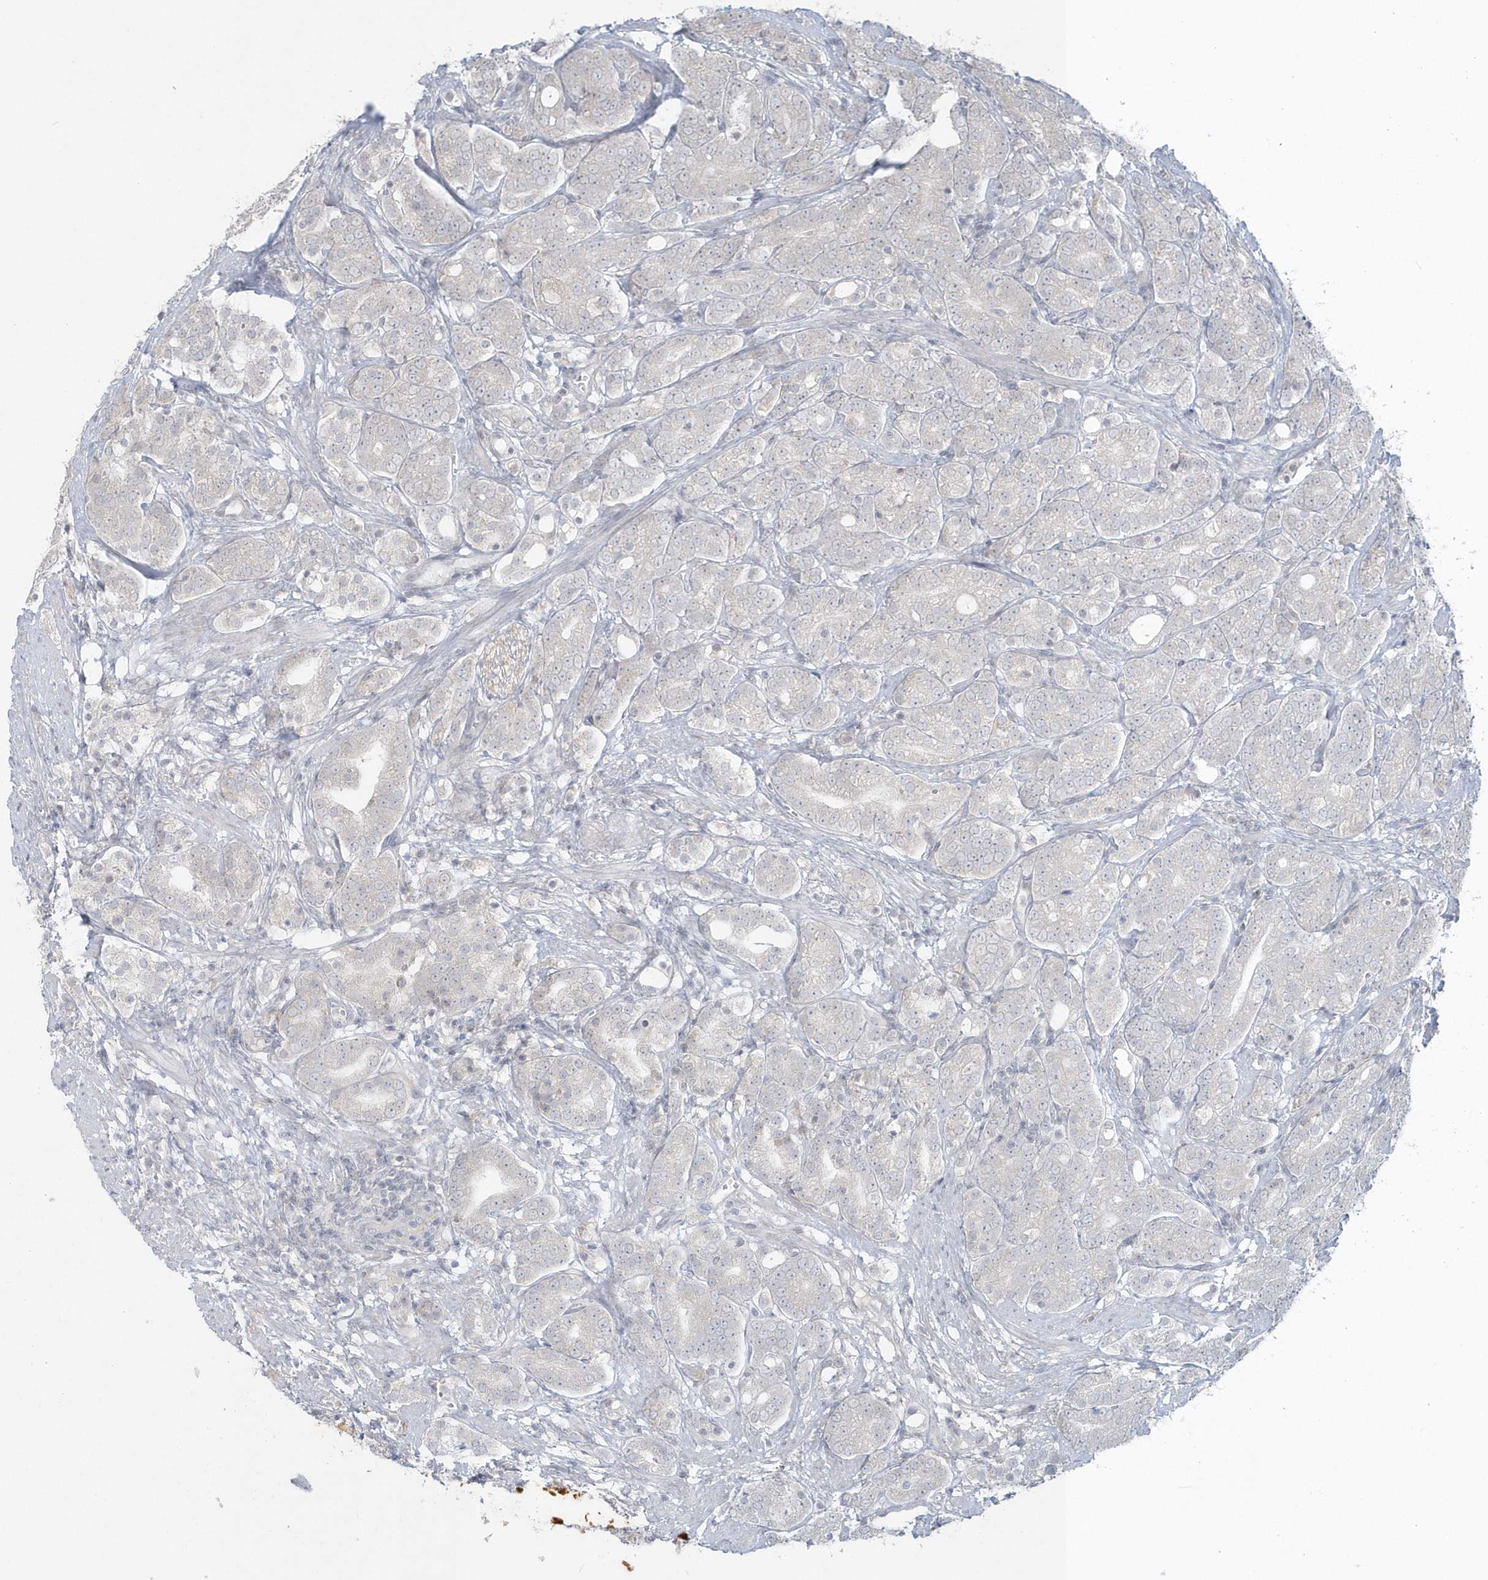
{"staining": {"intensity": "negative", "quantity": "none", "location": "none"}, "tissue": "prostate cancer", "cell_type": "Tumor cells", "image_type": "cancer", "snomed": [{"axis": "morphology", "description": "Adenocarcinoma, High grade"}, {"axis": "topography", "description": "Prostate"}], "caption": "Tumor cells are negative for brown protein staining in prostate cancer (adenocarcinoma (high-grade)).", "gene": "BLTP3A", "patient": {"sex": "male", "age": 57}}